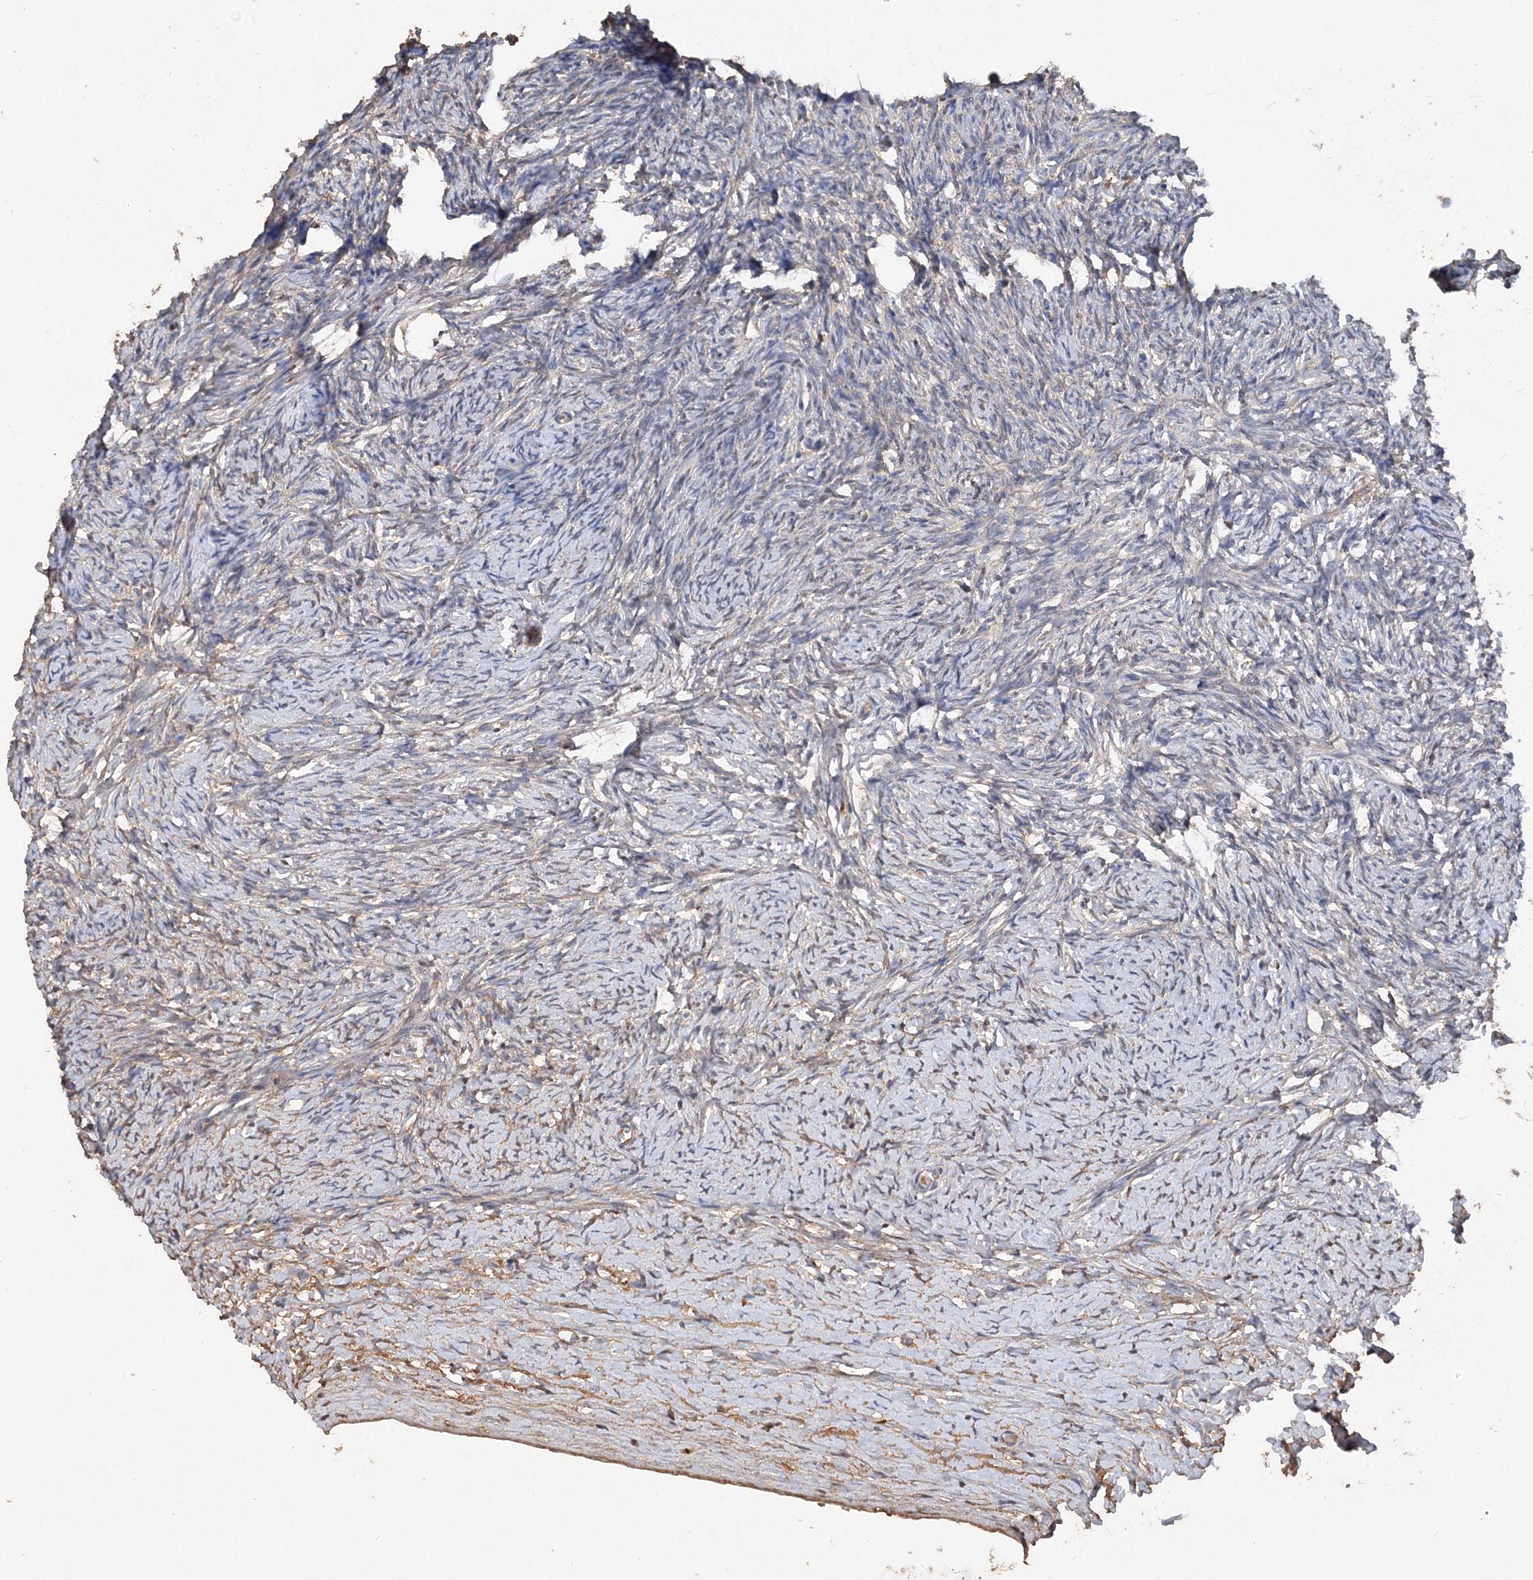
{"staining": {"intensity": "moderate", "quantity": "25%-75%", "location": "cytoplasmic/membranous"}, "tissue": "ovary", "cell_type": "Ovarian stroma cells", "image_type": "normal", "snomed": [{"axis": "morphology", "description": "Normal tissue, NOS"}, {"axis": "morphology", "description": "Developmental malformation"}, {"axis": "topography", "description": "Ovary"}], "caption": "Protein staining exhibits moderate cytoplasmic/membranous staining in approximately 25%-75% of ovarian stroma cells in normal ovary.", "gene": "GRINA", "patient": {"sex": "female", "age": 39}}